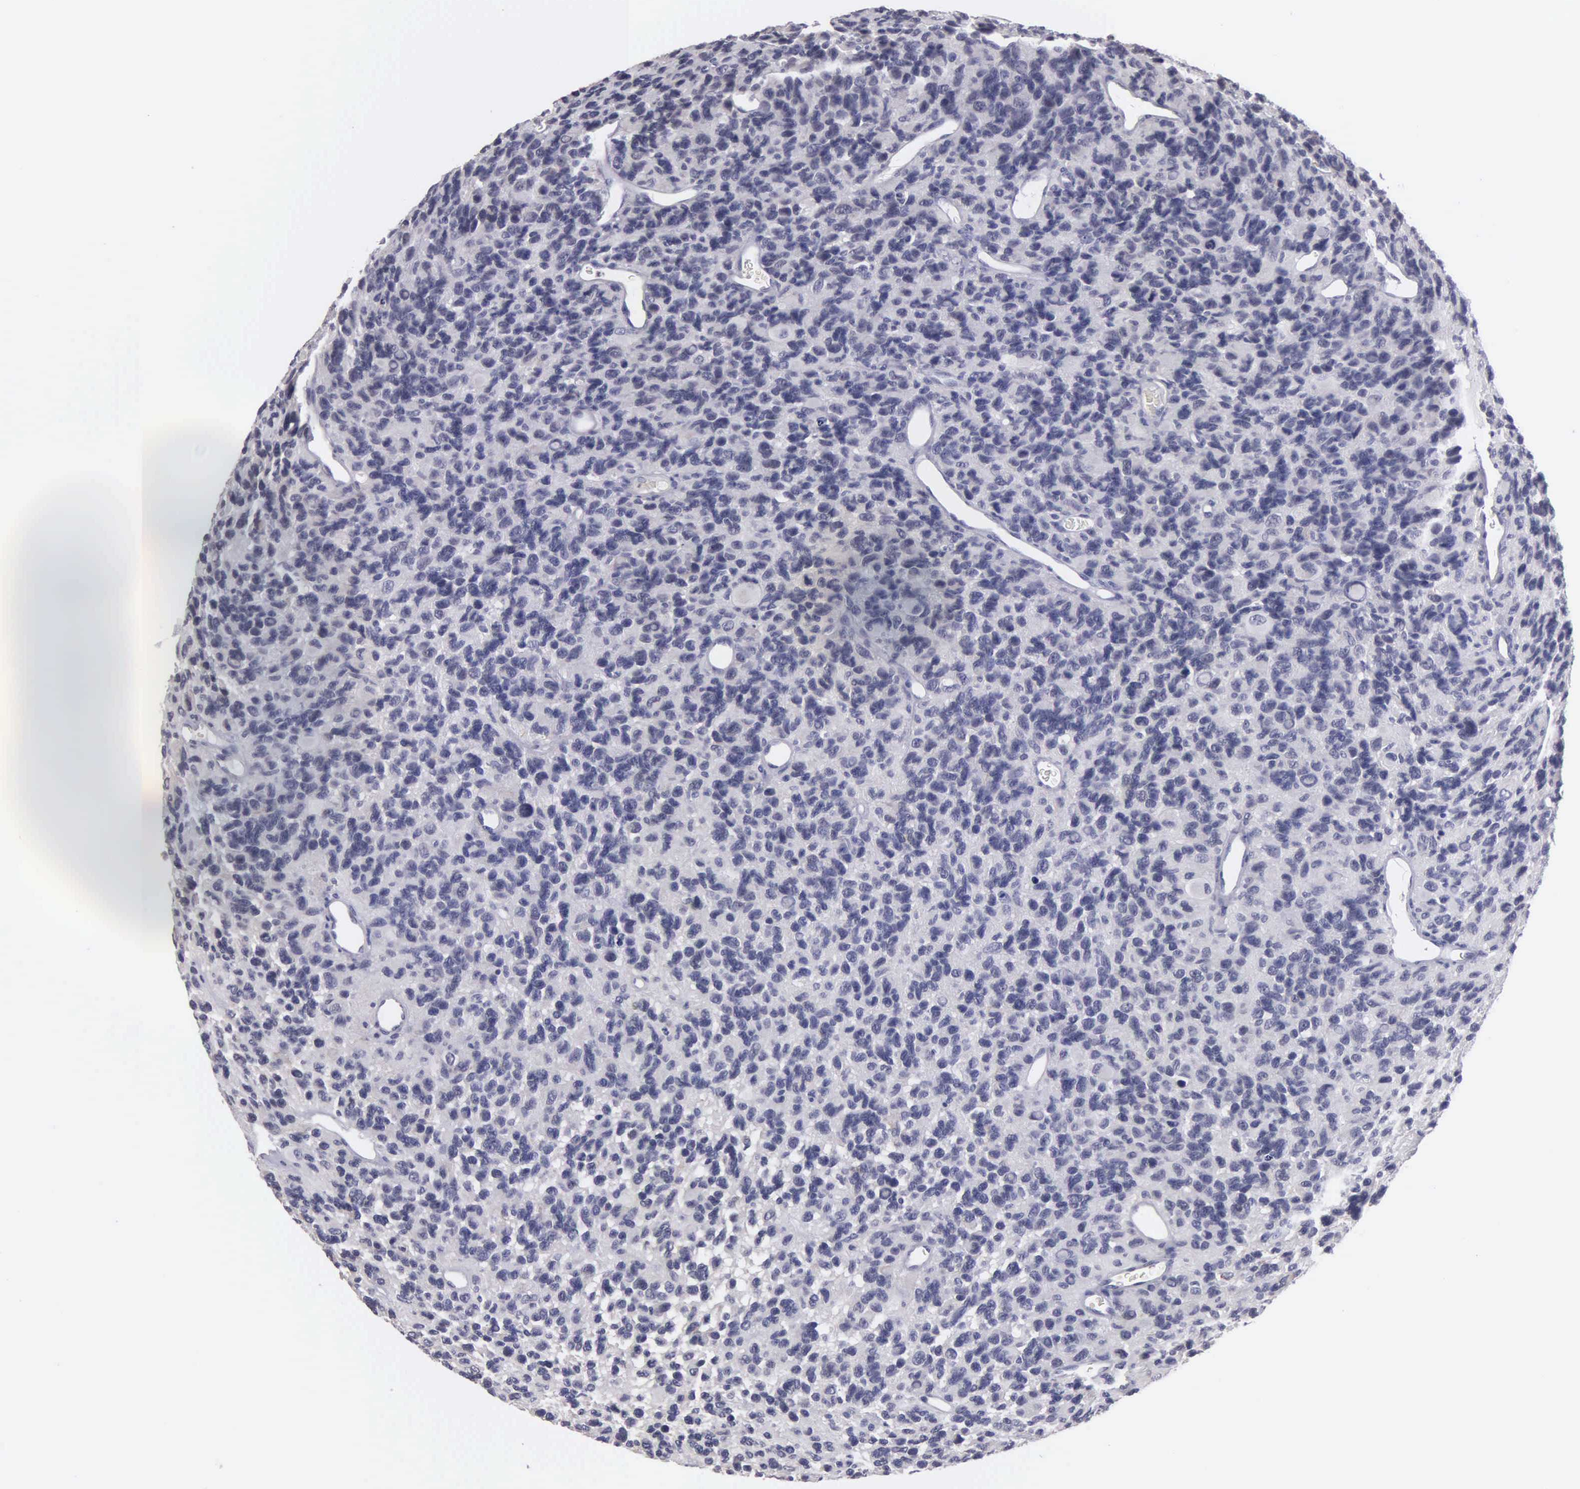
{"staining": {"intensity": "negative", "quantity": "none", "location": "none"}, "tissue": "glioma", "cell_type": "Tumor cells", "image_type": "cancer", "snomed": [{"axis": "morphology", "description": "Glioma, malignant, High grade"}, {"axis": "topography", "description": "Brain"}], "caption": "The IHC photomicrograph has no significant expression in tumor cells of malignant glioma (high-grade) tissue.", "gene": "BRD1", "patient": {"sex": "male", "age": 77}}